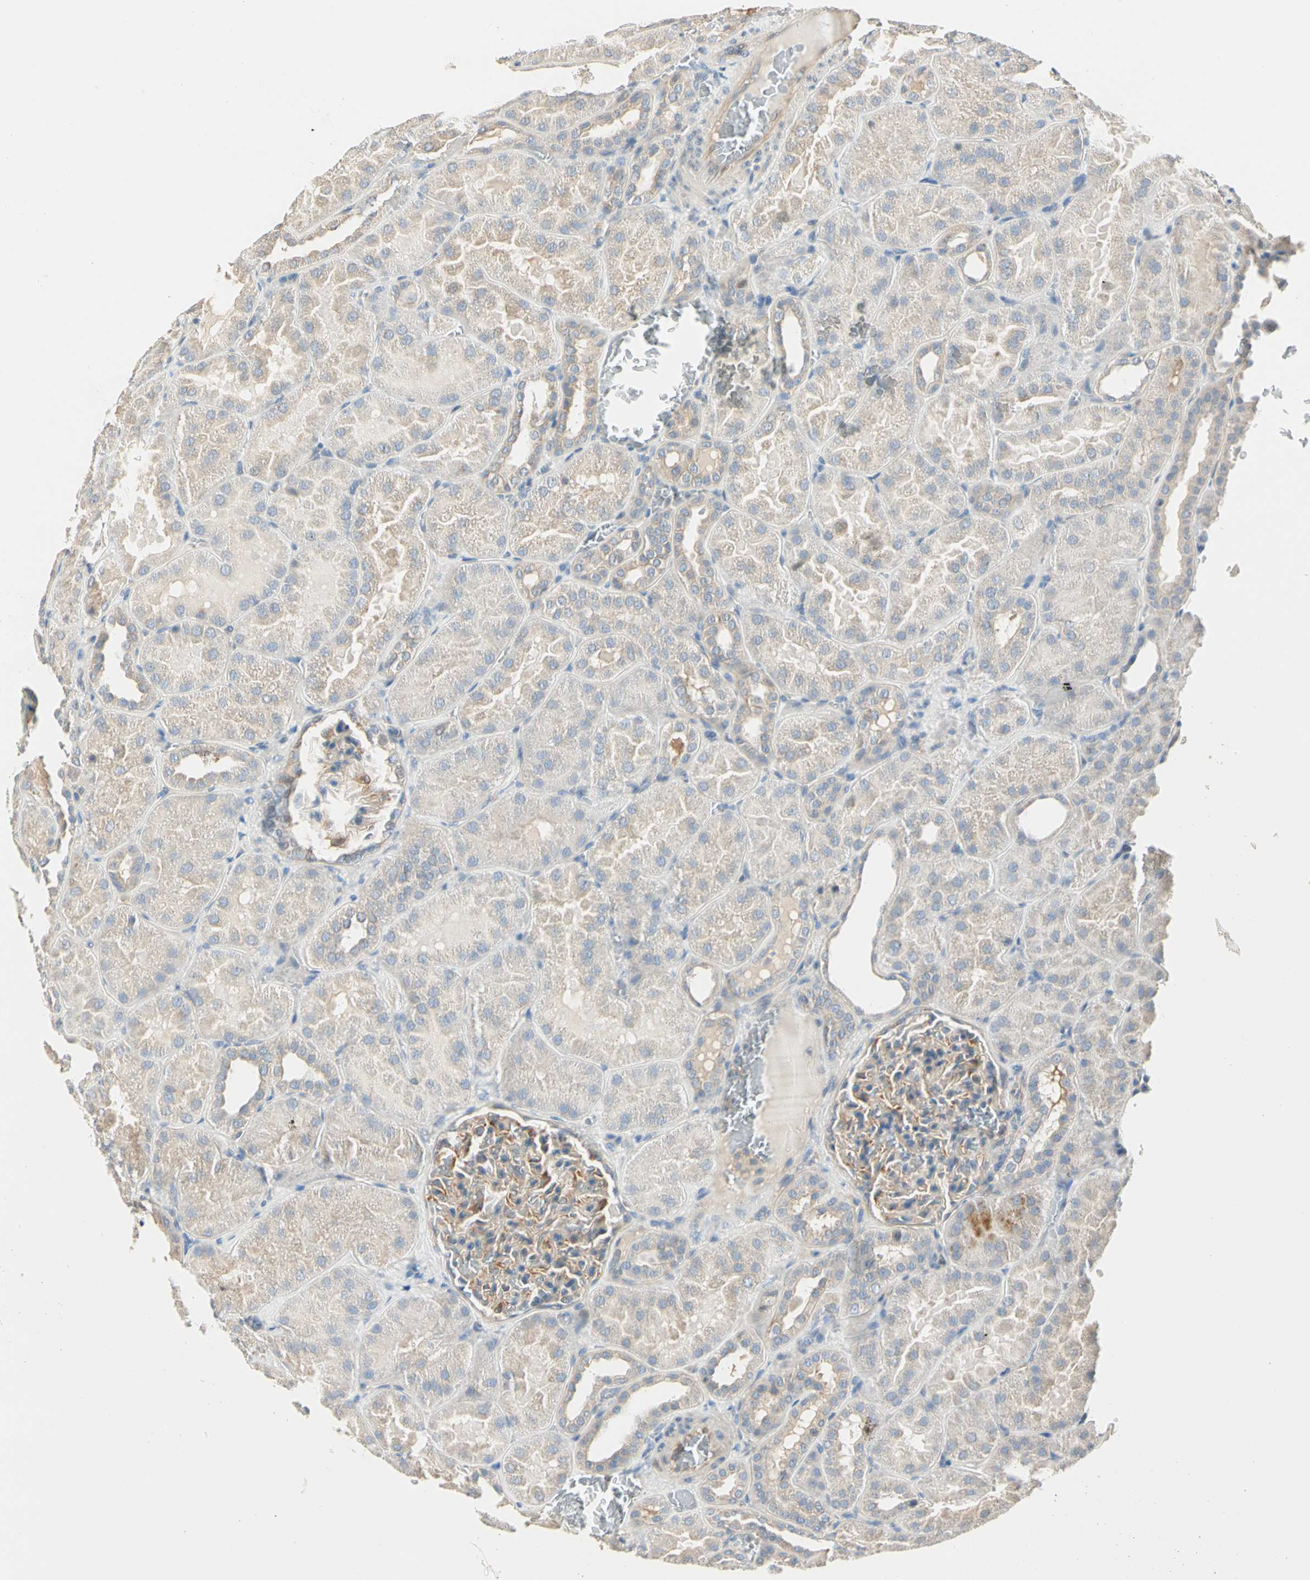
{"staining": {"intensity": "moderate", "quantity": "25%-75%", "location": "cytoplasmic/membranous"}, "tissue": "kidney", "cell_type": "Cells in glomeruli", "image_type": "normal", "snomed": [{"axis": "morphology", "description": "Normal tissue, NOS"}, {"axis": "topography", "description": "Kidney"}], "caption": "Brown immunohistochemical staining in unremarkable human kidney reveals moderate cytoplasmic/membranous staining in about 25%-75% of cells in glomeruli. Using DAB (3,3'-diaminobenzidine) (brown) and hematoxylin (blue) stains, captured at high magnification using brightfield microscopy.", "gene": "GPR153", "patient": {"sex": "male", "age": 28}}